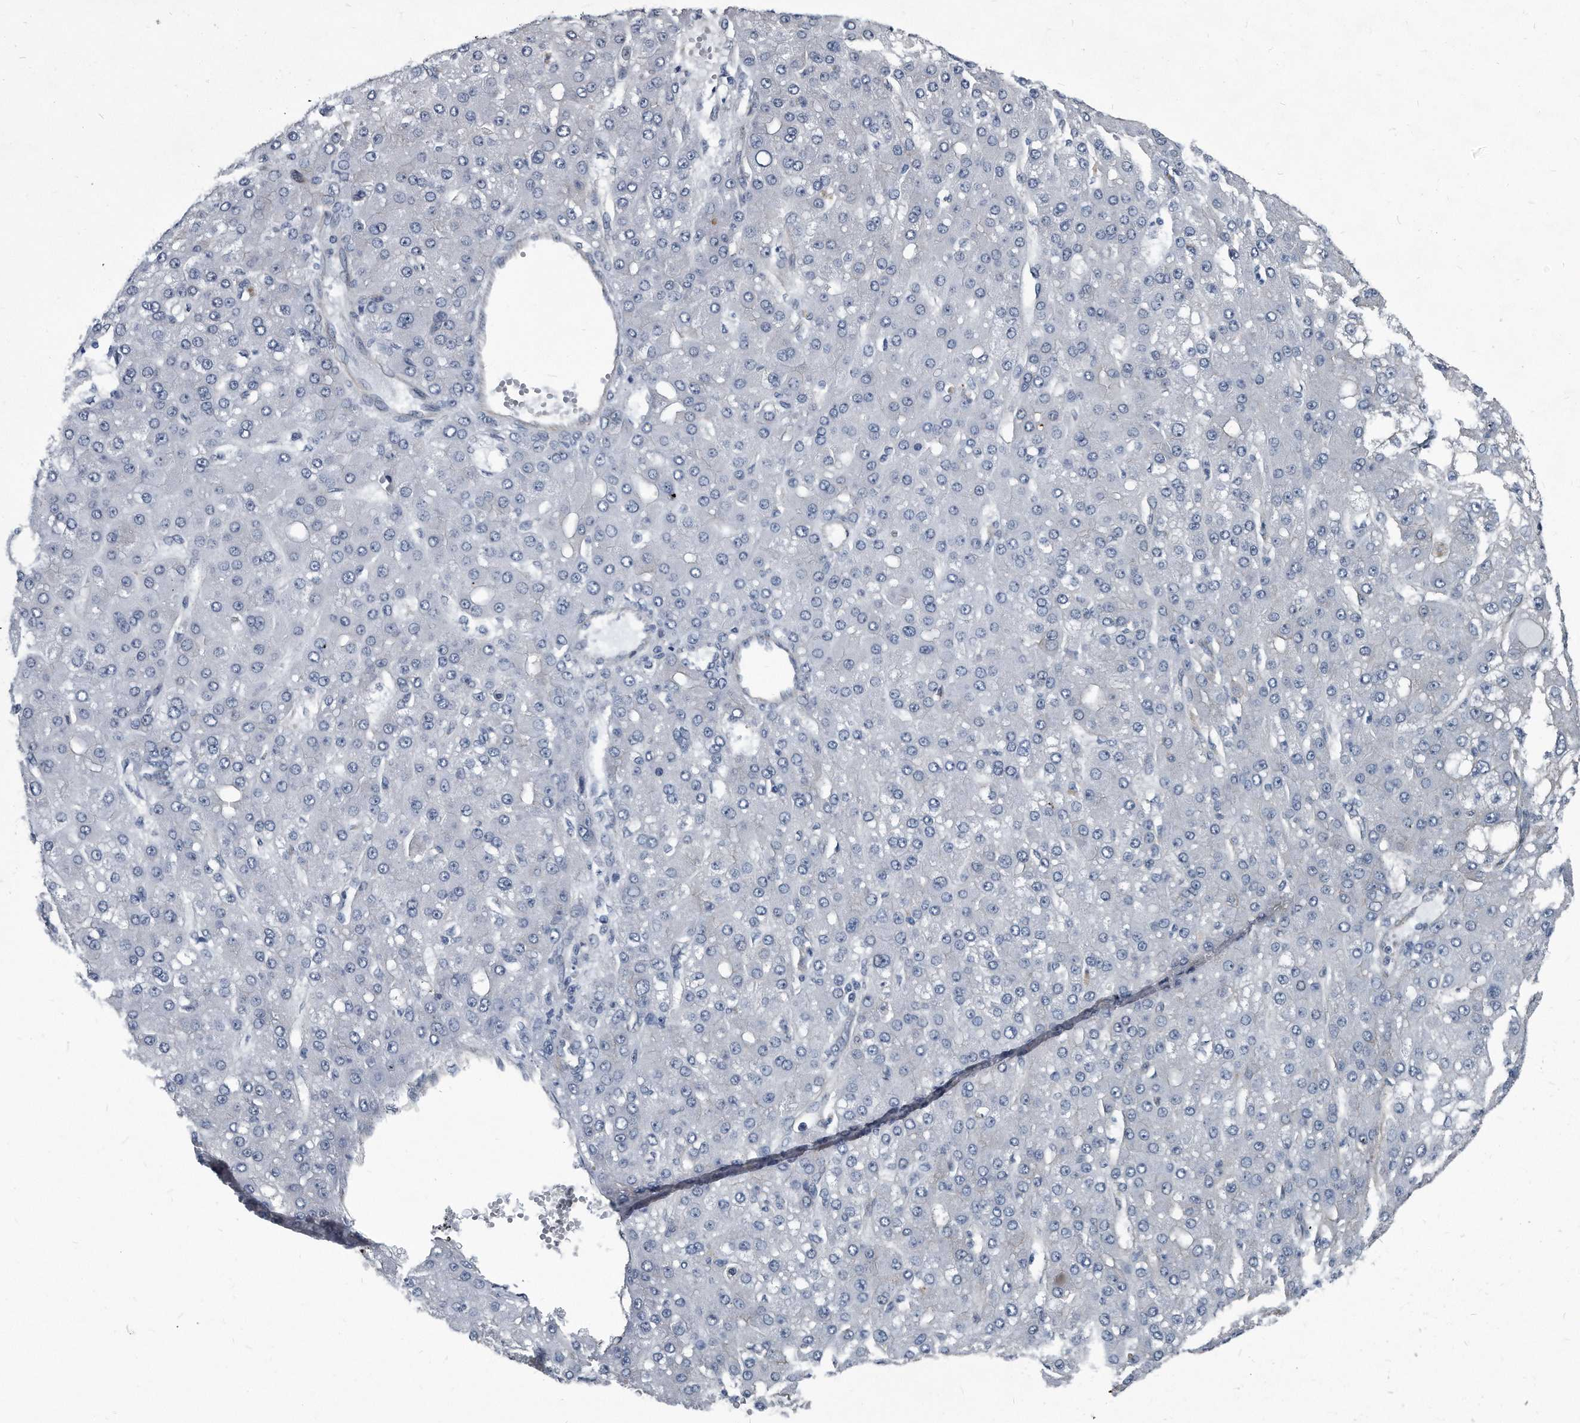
{"staining": {"intensity": "negative", "quantity": "none", "location": "none"}, "tissue": "liver cancer", "cell_type": "Tumor cells", "image_type": "cancer", "snomed": [{"axis": "morphology", "description": "Carcinoma, Hepatocellular, NOS"}, {"axis": "topography", "description": "Liver"}], "caption": "Immunohistochemistry of liver hepatocellular carcinoma displays no expression in tumor cells. Nuclei are stained in blue.", "gene": "PLEC", "patient": {"sex": "male", "age": 67}}